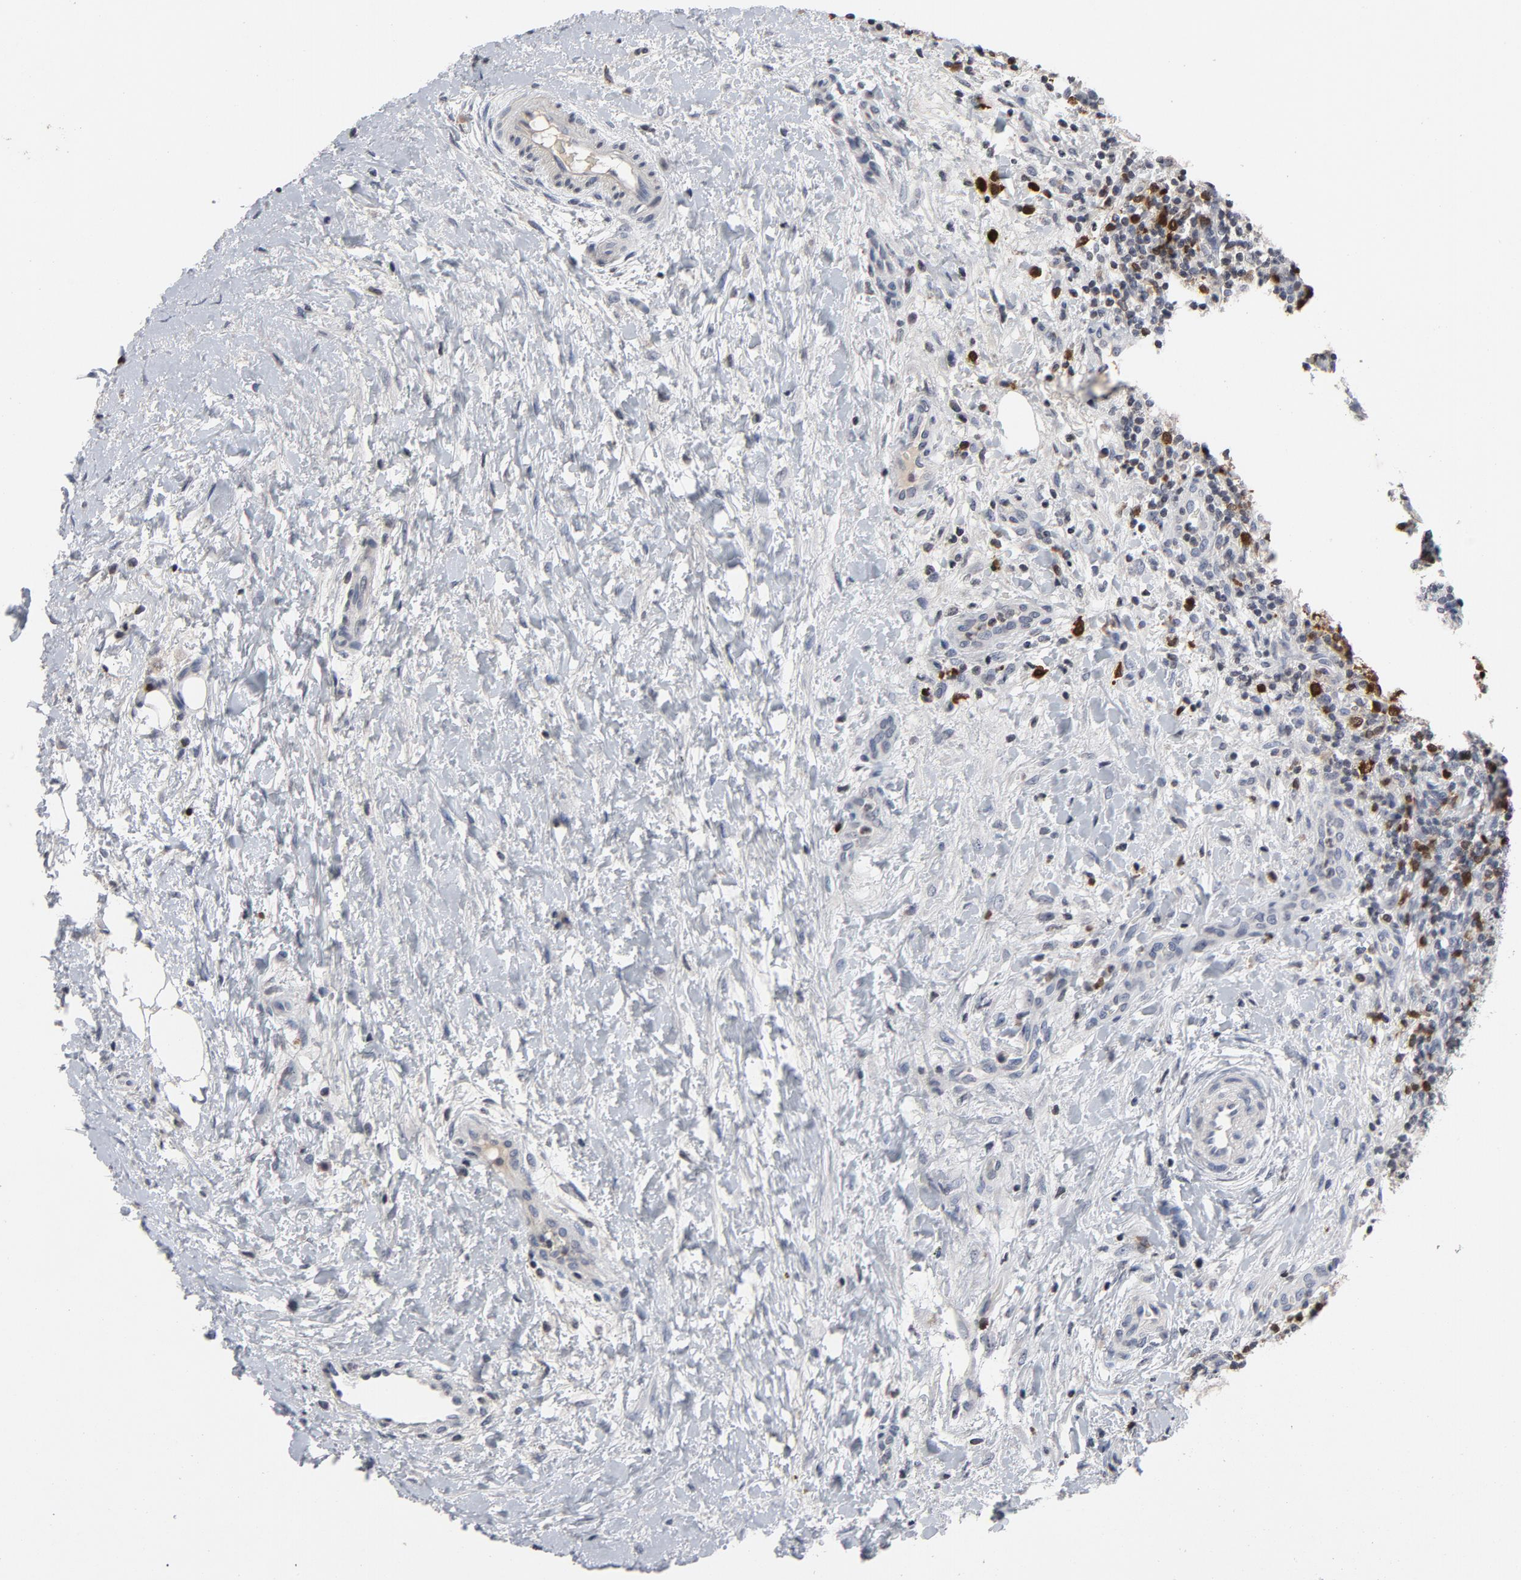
{"staining": {"intensity": "negative", "quantity": "none", "location": "none"}, "tissue": "lymphoma", "cell_type": "Tumor cells", "image_type": "cancer", "snomed": [{"axis": "morphology", "description": "Malignant lymphoma, non-Hodgkin's type, Low grade"}, {"axis": "topography", "description": "Lymph node"}], "caption": "High power microscopy histopathology image of an immunohistochemistry image of low-grade malignant lymphoma, non-Hodgkin's type, revealing no significant expression in tumor cells.", "gene": "TCL1A", "patient": {"sex": "female", "age": 76}}